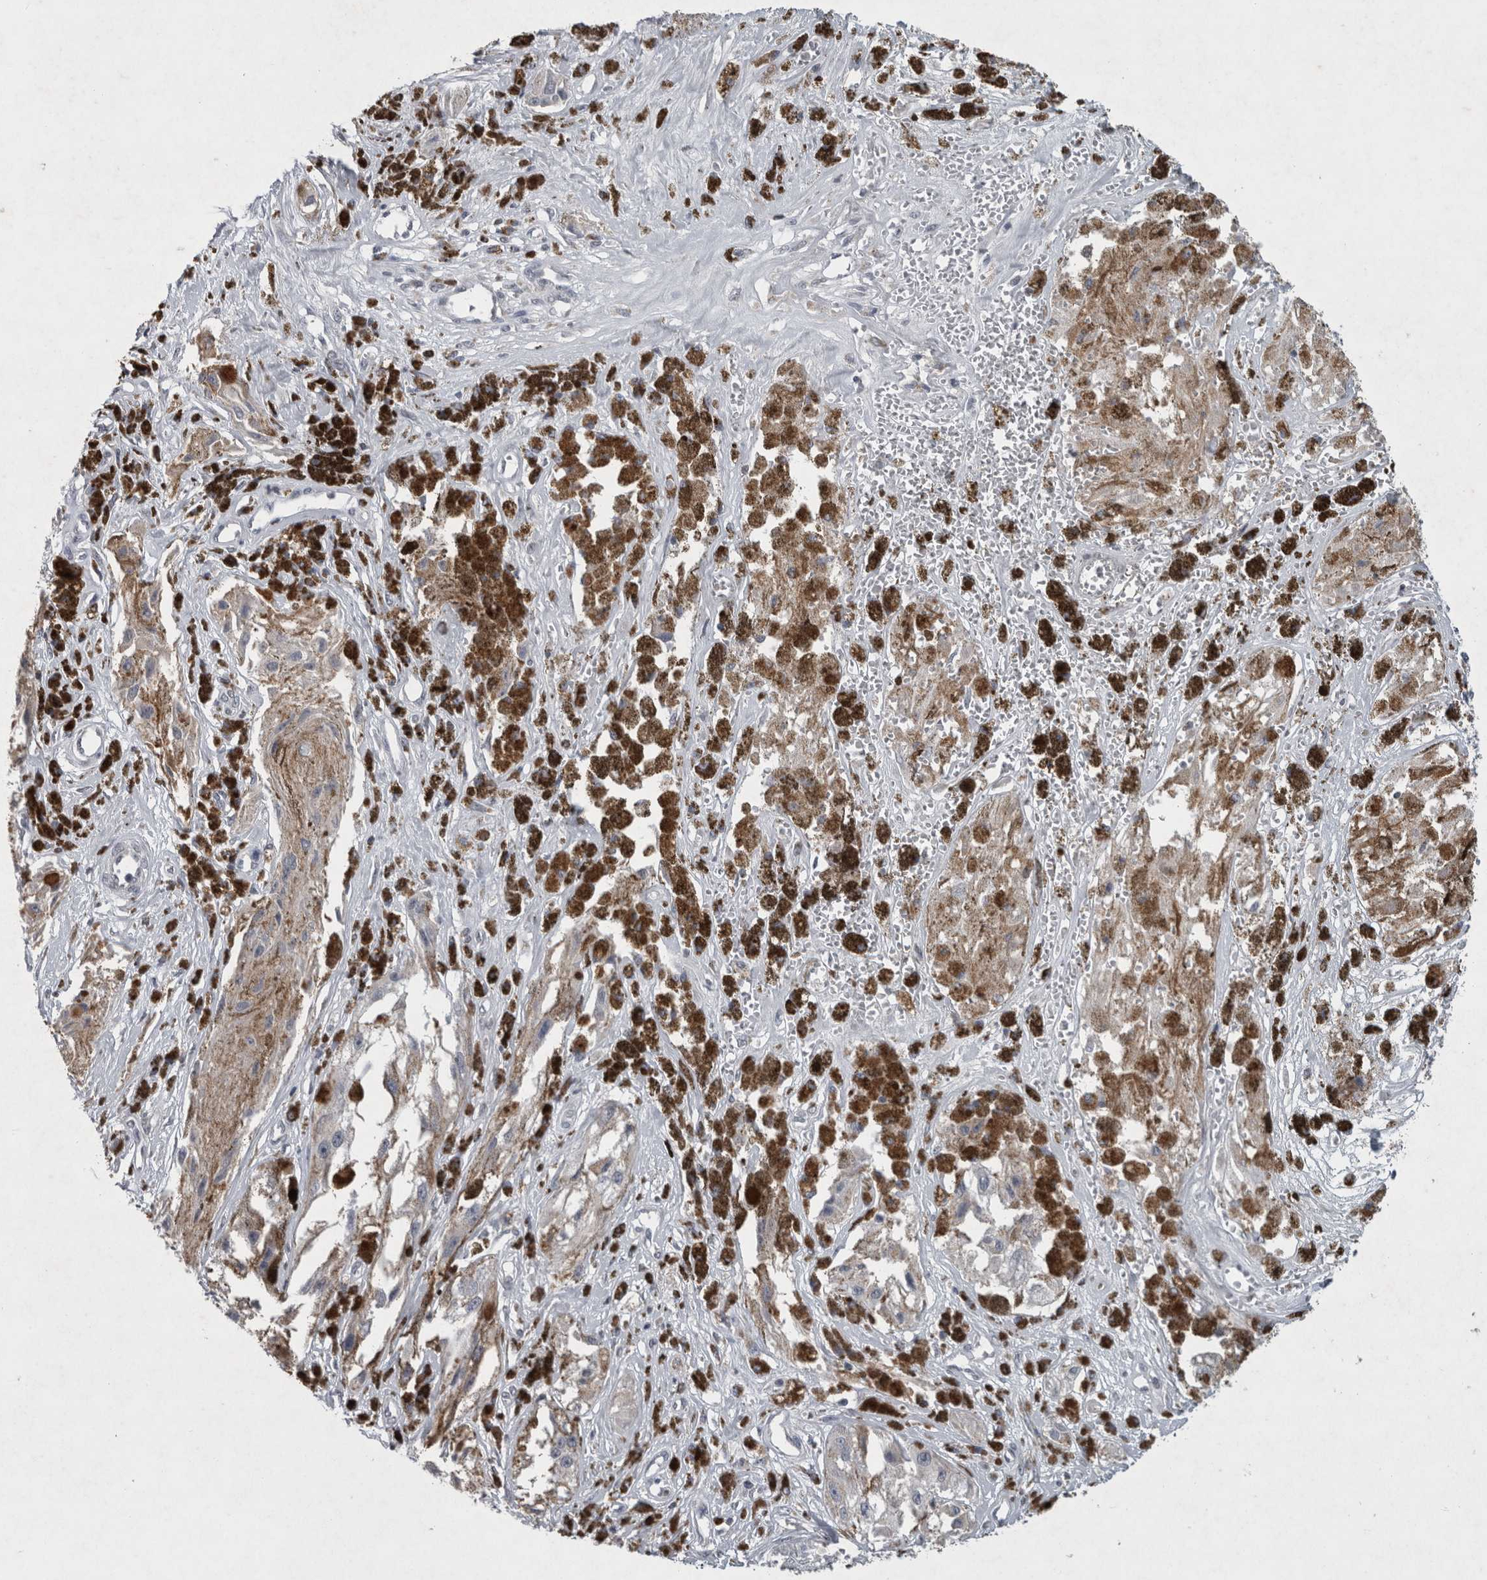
{"staining": {"intensity": "negative", "quantity": "none", "location": "none"}, "tissue": "melanoma", "cell_type": "Tumor cells", "image_type": "cancer", "snomed": [{"axis": "morphology", "description": "Malignant melanoma, NOS"}, {"axis": "topography", "description": "Skin"}], "caption": "The immunohistochemistry photomicrograph has no significant expression in tumor cells of melanoma tissue.", "gene": "WNT7A", "patient": {"sex": "male", "age": 88}}